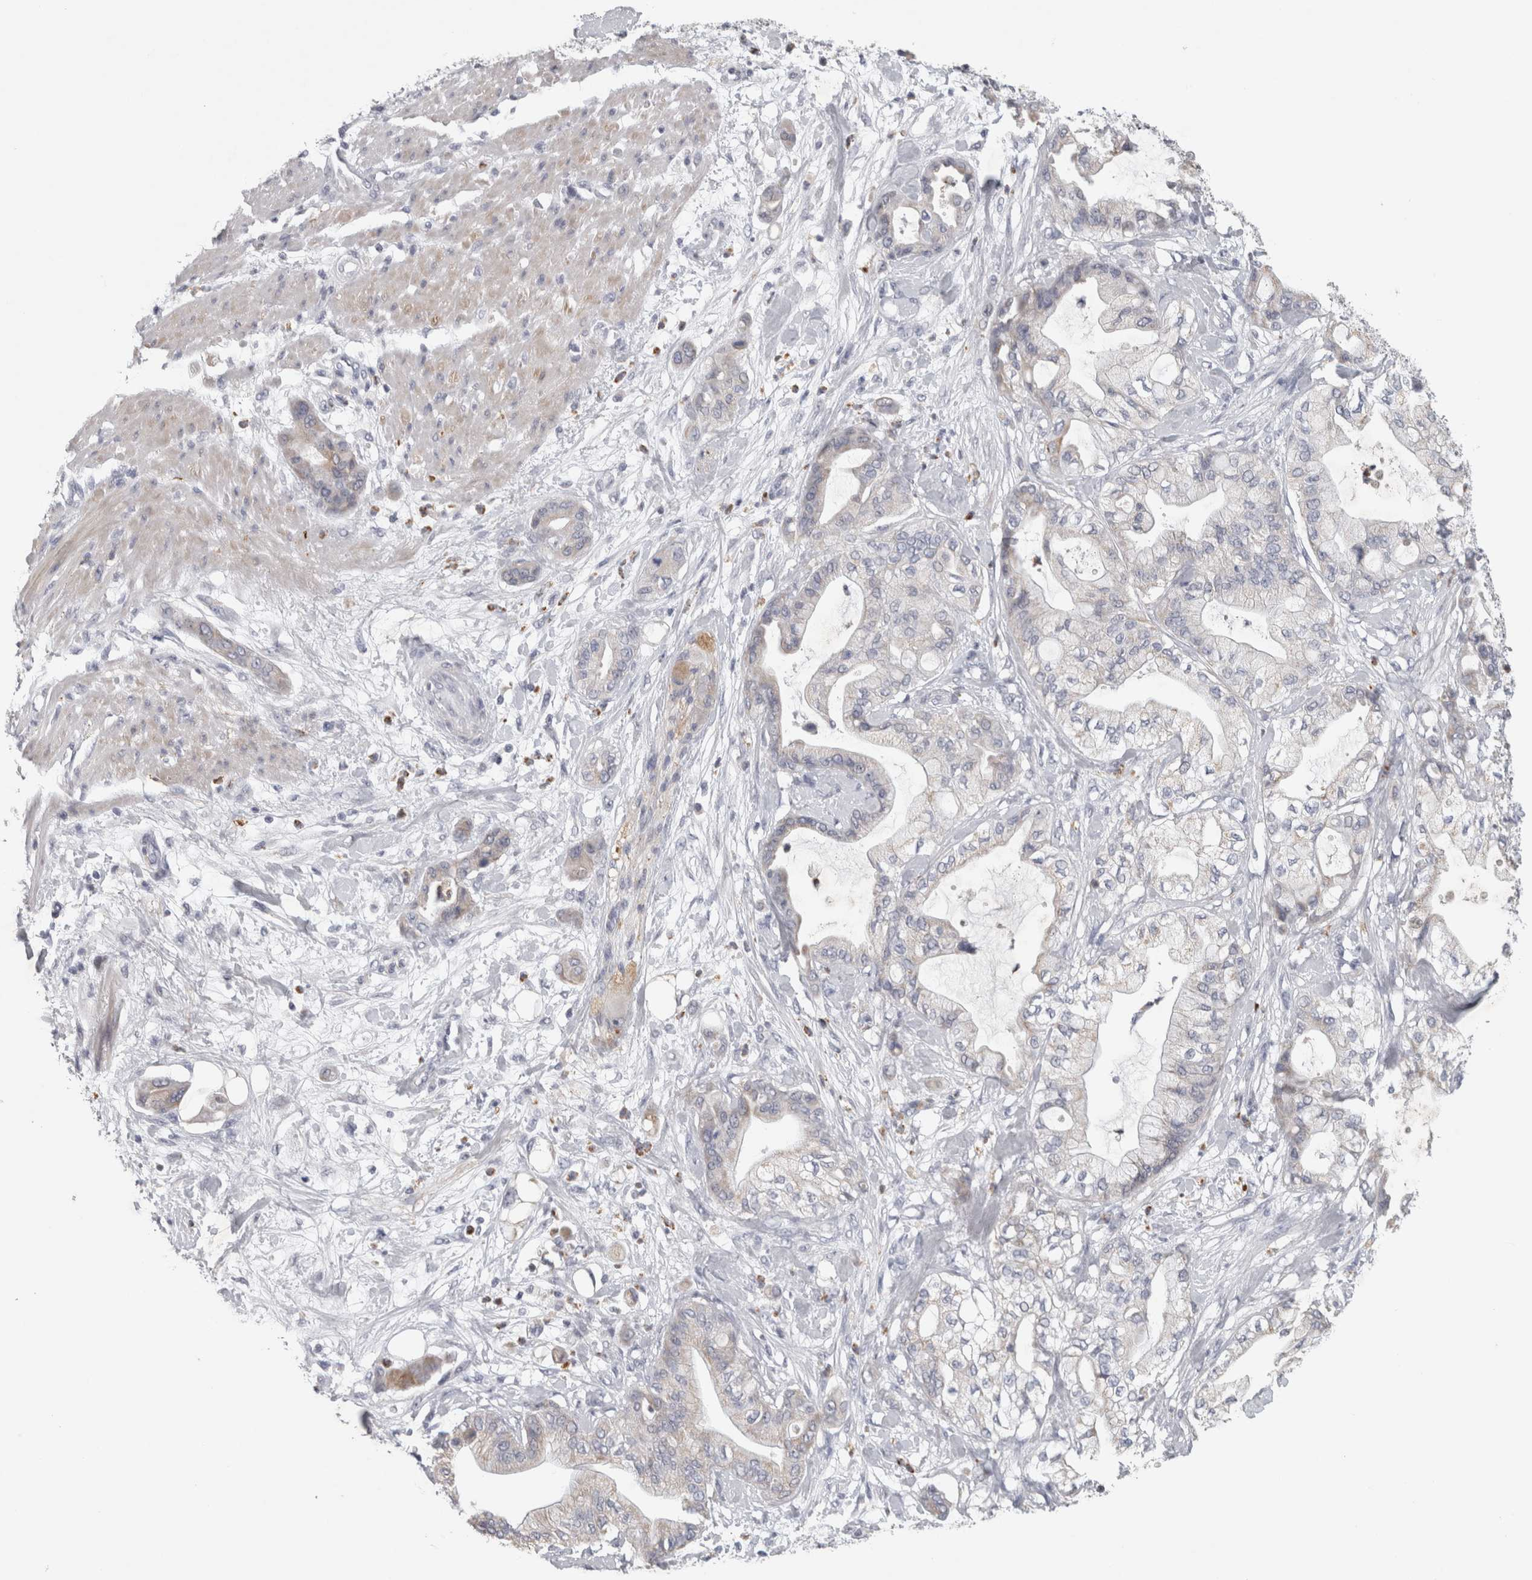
{"staining": {"intensity": "weak", "quantity": "<25%", "location": "cytoplasmic/membranous"}, "tissue": "pancreatic cancer", "cell_type": "Tumor cells", "image_type": "cancer", "snomed": [{"axis": "morphology", "description": "Adenocarcinoma, NOS"}, {"axis": "morphology", "description": "Adenocarcinoma, metastatic, NOS"}, {"axis": "topography", "description": "Lymph node"}, {"axis": "topography", "description": "Pancreas"}, {"axis": "topography", "description": "Duodenum"}], "caption": "DAB (3,3'-diaminobenzidine) immunohistochemical staining of human pancreatic cancer shows no significant positivity in tumor cells.", "gene": "PTPRN2", "patient": {"sex": "female", "age": 64}}